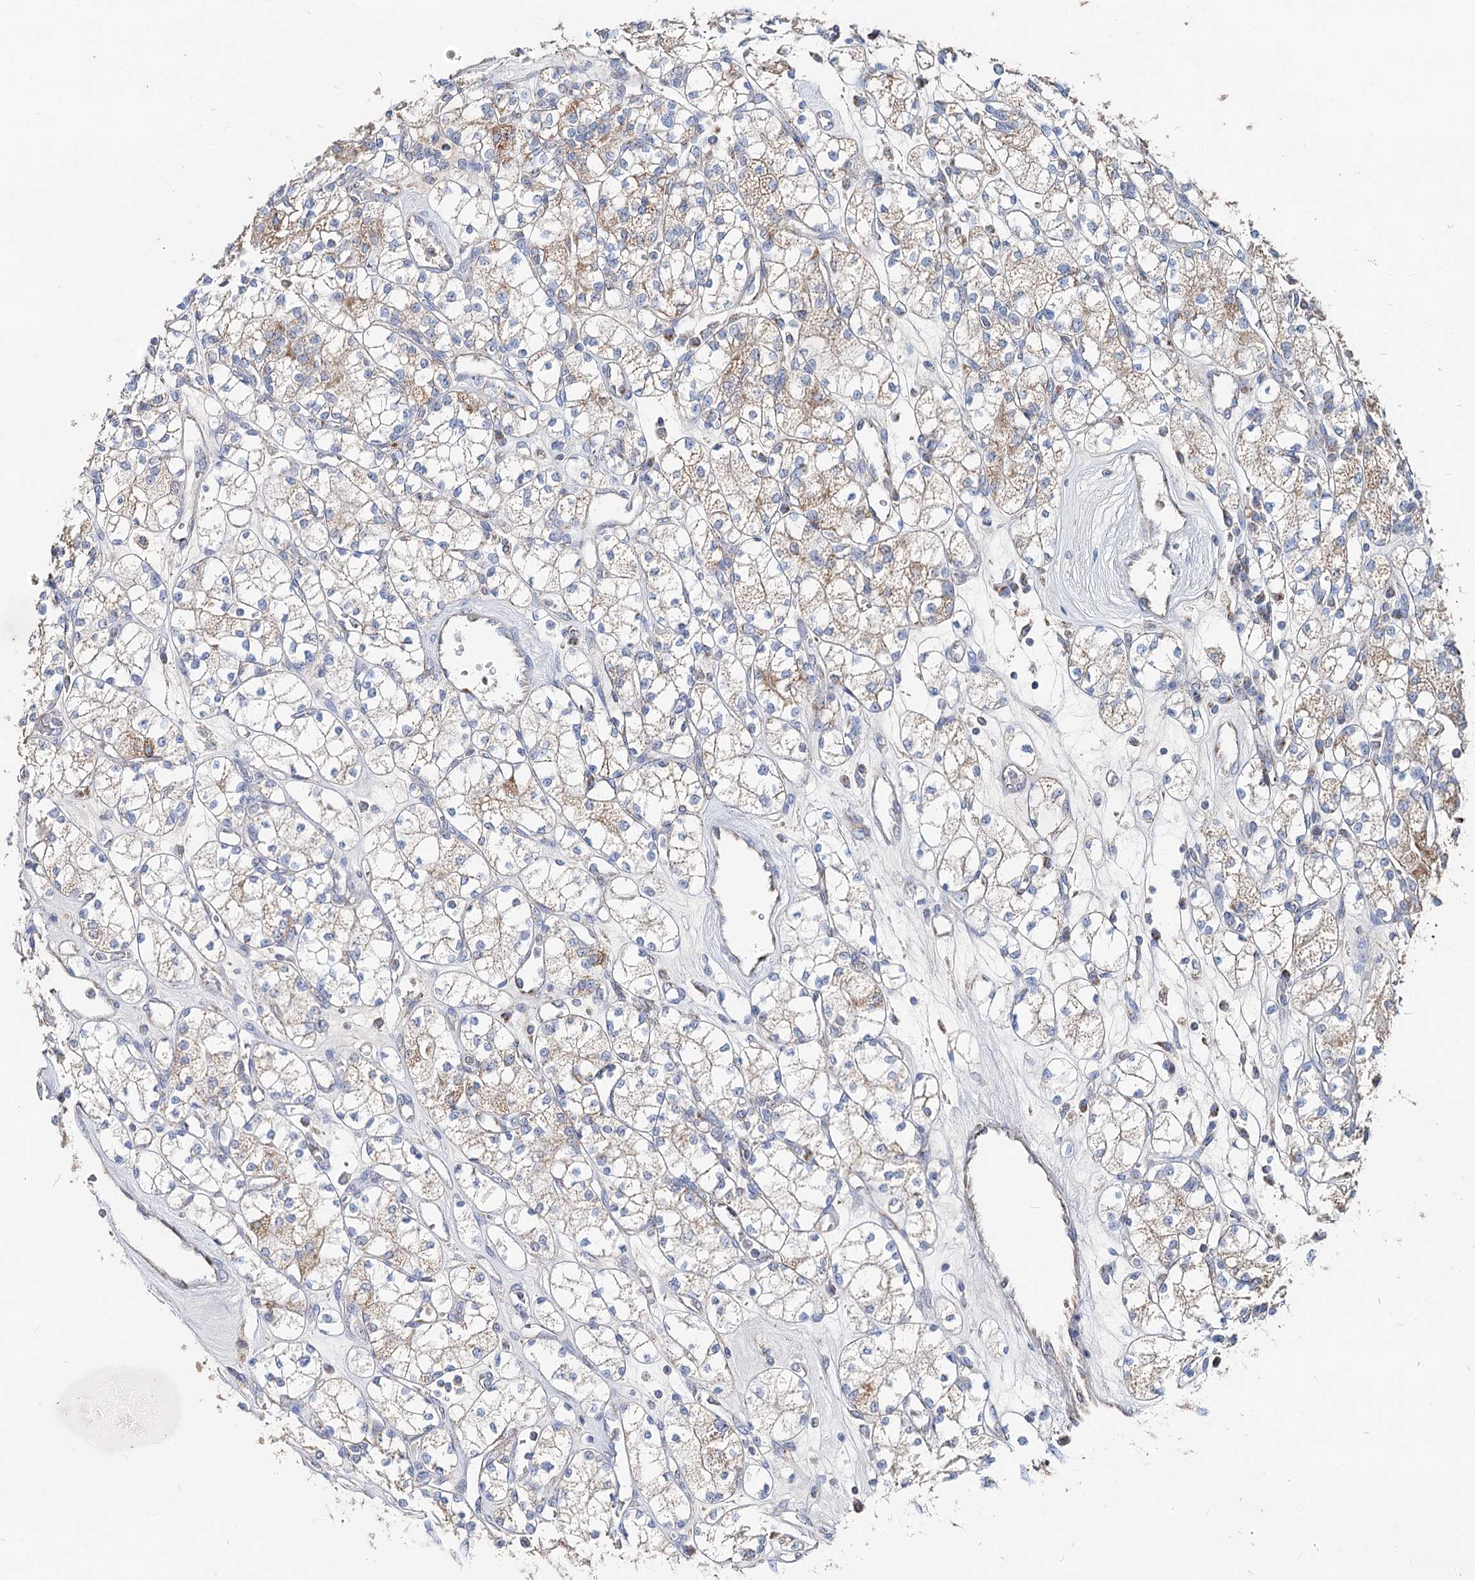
{"staining": {"intensity": "weak", "quantity": "25%-75%", "location": "cytoplasmic/membranous"}, "tissue": "renal cancer", "cell_type": "Tumor cells", "image_type": "cancer", "snomed": [{"axis": "morphology", "description": "Adenocarcinoma, NOS"}, {"axis": "topography", "description": "Kidney"}], "caption": "Protein analysis of renal cancer tissue demonstrates weak cytoplasmic/membranous positivity in approximately 25%-75% of tumor cells.", "gene": "MCCC2", "patient": {"sex": "male", "age": 77}}